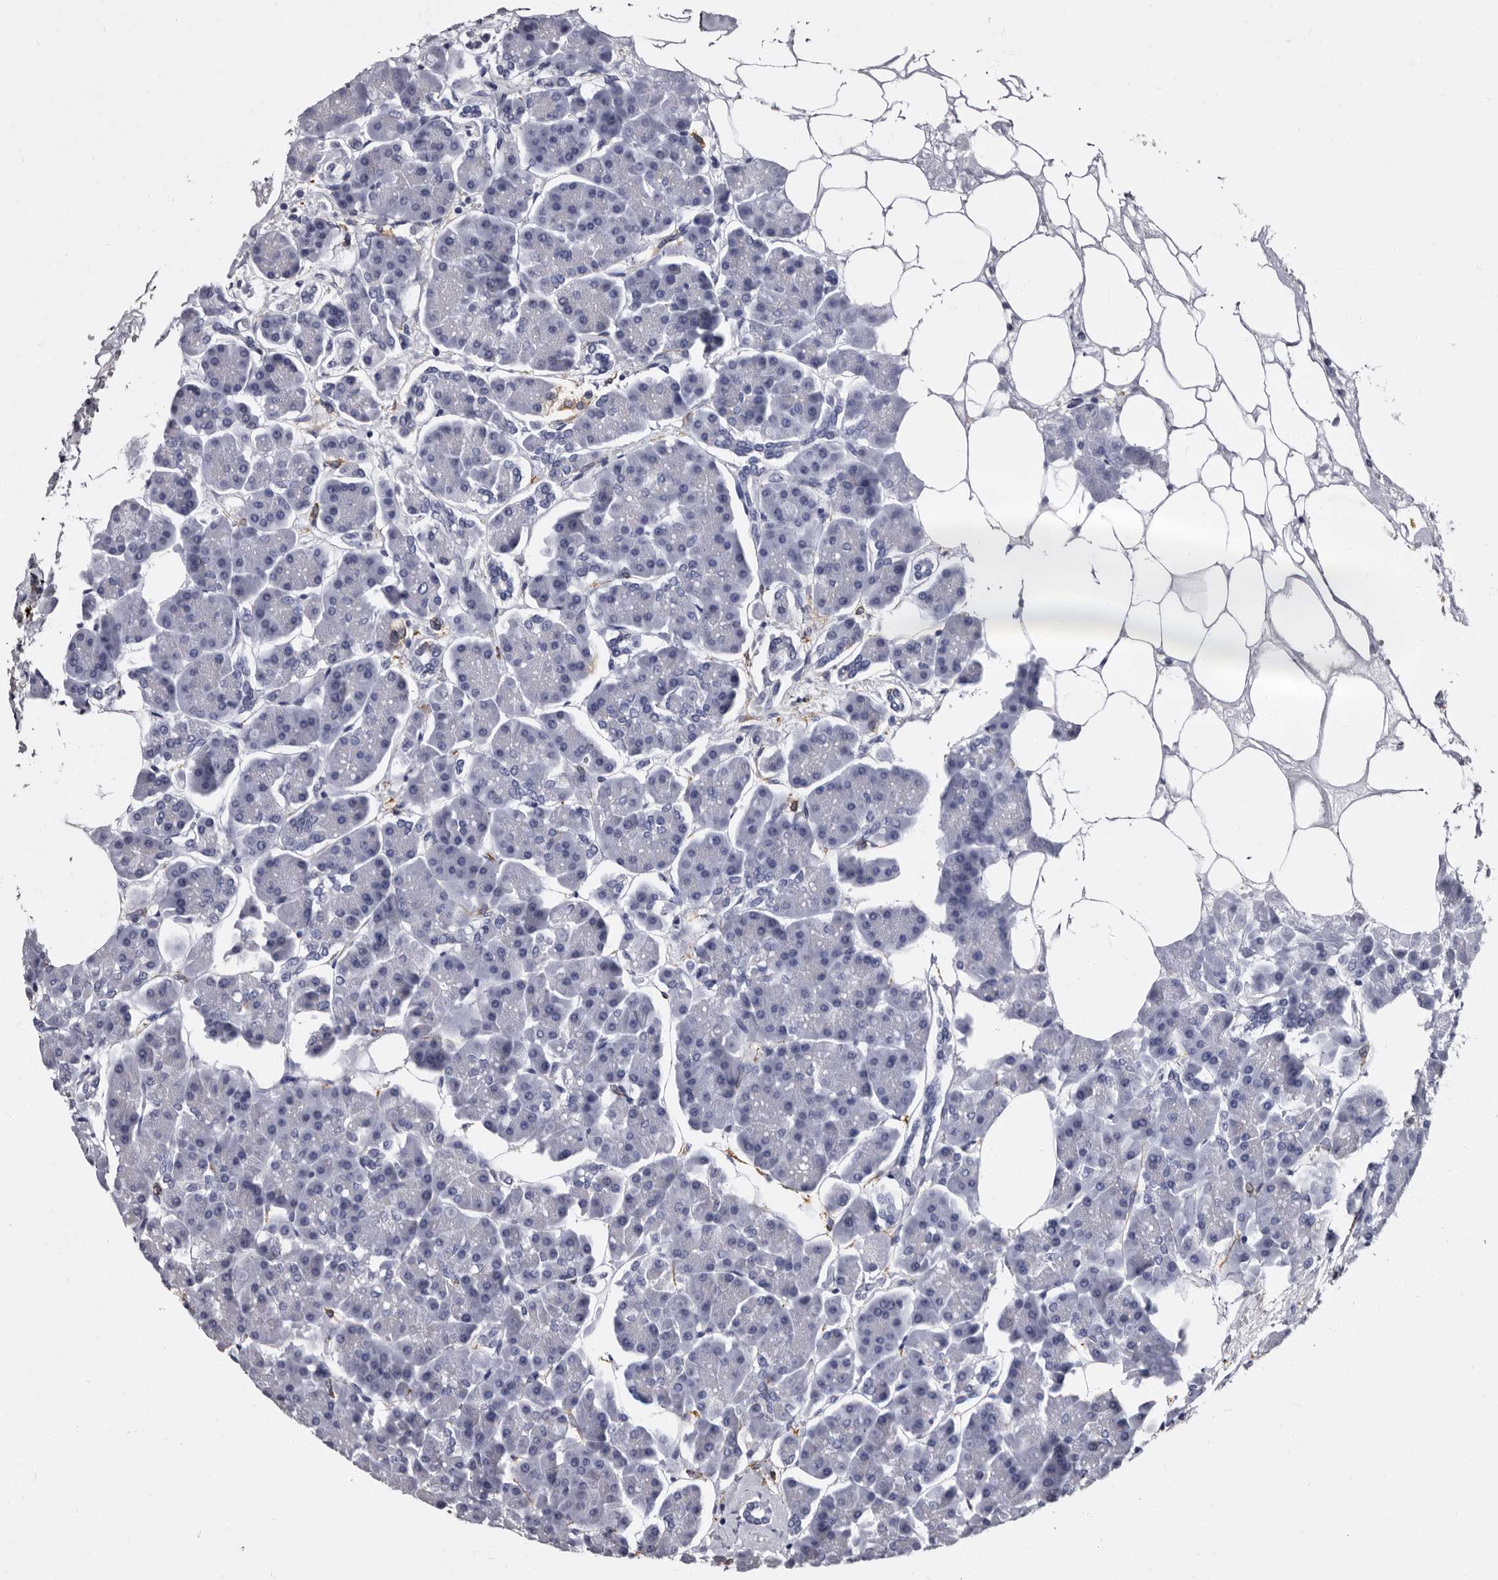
{"staining": {"intensity": "negative", "quantity": "none", "location": "none"}, "tissue": "pancreas", "cell_type": "Exocrine glandular cells", "image_type": "normal", "snomed": [{"axis": "morphology", "description": "Normal tissue, NOS"}, {"axis": "topography", "description": "Pancreas"}], "caption": "IHC micrograph of normal human pancreas stained for a protein (brown), which displays no expression in exocrine glandular cells.", "gene": "EPB41L3", "patient": {"sex": "female", "age": 70}}